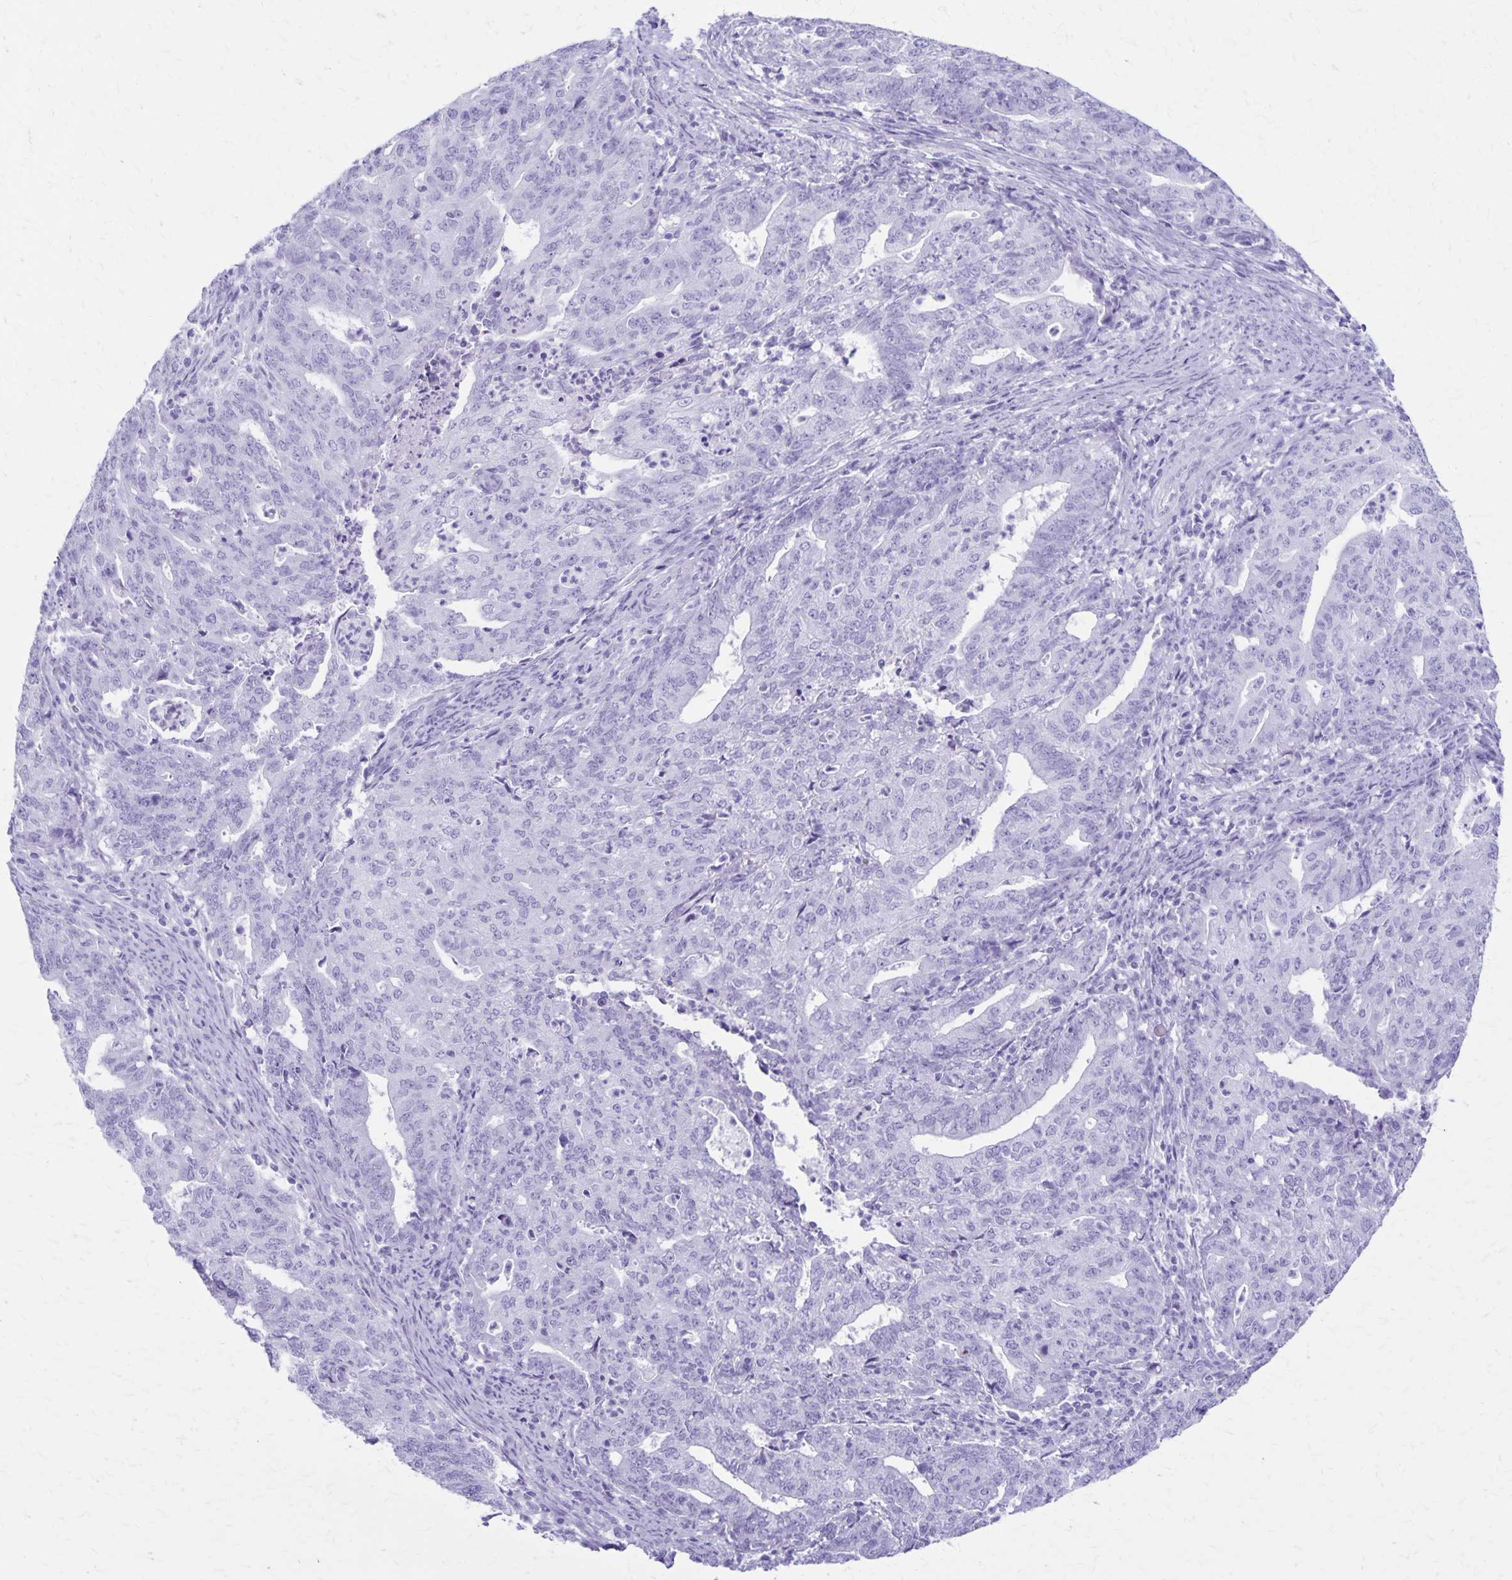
{"staining": {"intensity": "negative", "quantity": "none", "location": "none"}, "tissue": "endometrial cancer", "cell_type": "Tumor cells", "image_type": "cancer", "snomed": [{"axis": "morphology", "description": "Adenocarcinoma, NOS"}, {"axis": "topography", "description": "Endometrium"}], "caption": "IHC micrograph of neoplastic tissue: endometrial cancer (adenocarcinoma) stained with DAB (3,3'-diaminobenzidine) reveals no significant protein staining in tumor cells.", "gene": "DEFA5", "patient": {"sex": "female", "age": 82}}